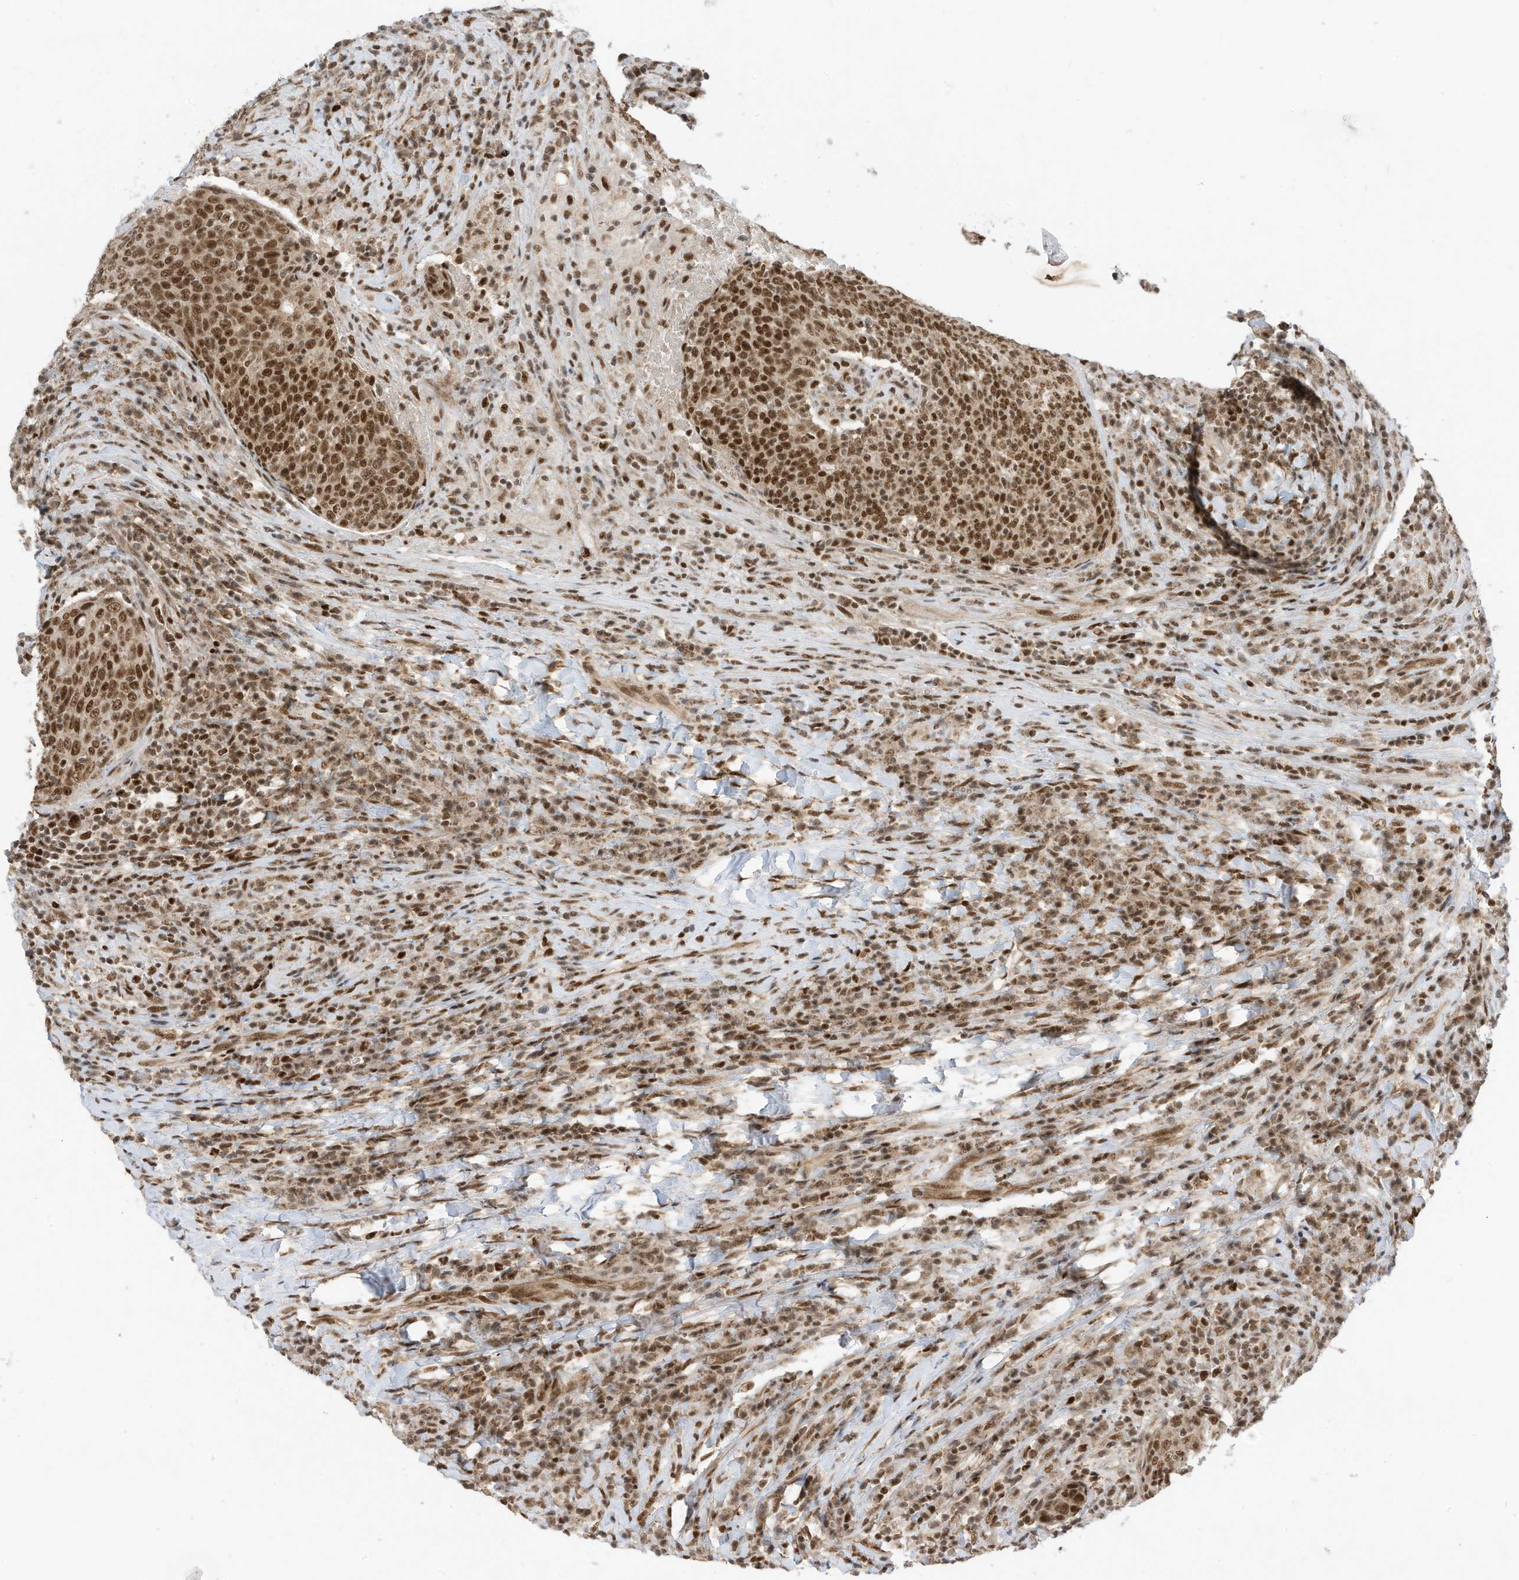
{"staining": {"intensity": "strong", "quantity": ">75%", "location": "nuclear"}, "tissue": "head and neck cancer", "cell_type": "Tumor cells", "image_type": "cancer", "snomed": [{"axis": "morphology", "description": "Squamous cell carcinoma, NOS"}, {"axis": "morphology", "description": "Squamous cell carcinoma, metastatic, NOS"}, {"axis": "topography", "description": "Lymph node"}, {"axis": "topography", "description": "Head-Neck"}], "caption": "Immunohistochemistry of metastatic squamous cell carcinoma (head and neck) exhibits high levels of strong nuclear staining in about >75% of tumor cells. (brown staining indicates protein expression, while blue staining denotes nuclei).", "gene": "AURKAIP1", "patient": {"sex": "male", "age": 62}}